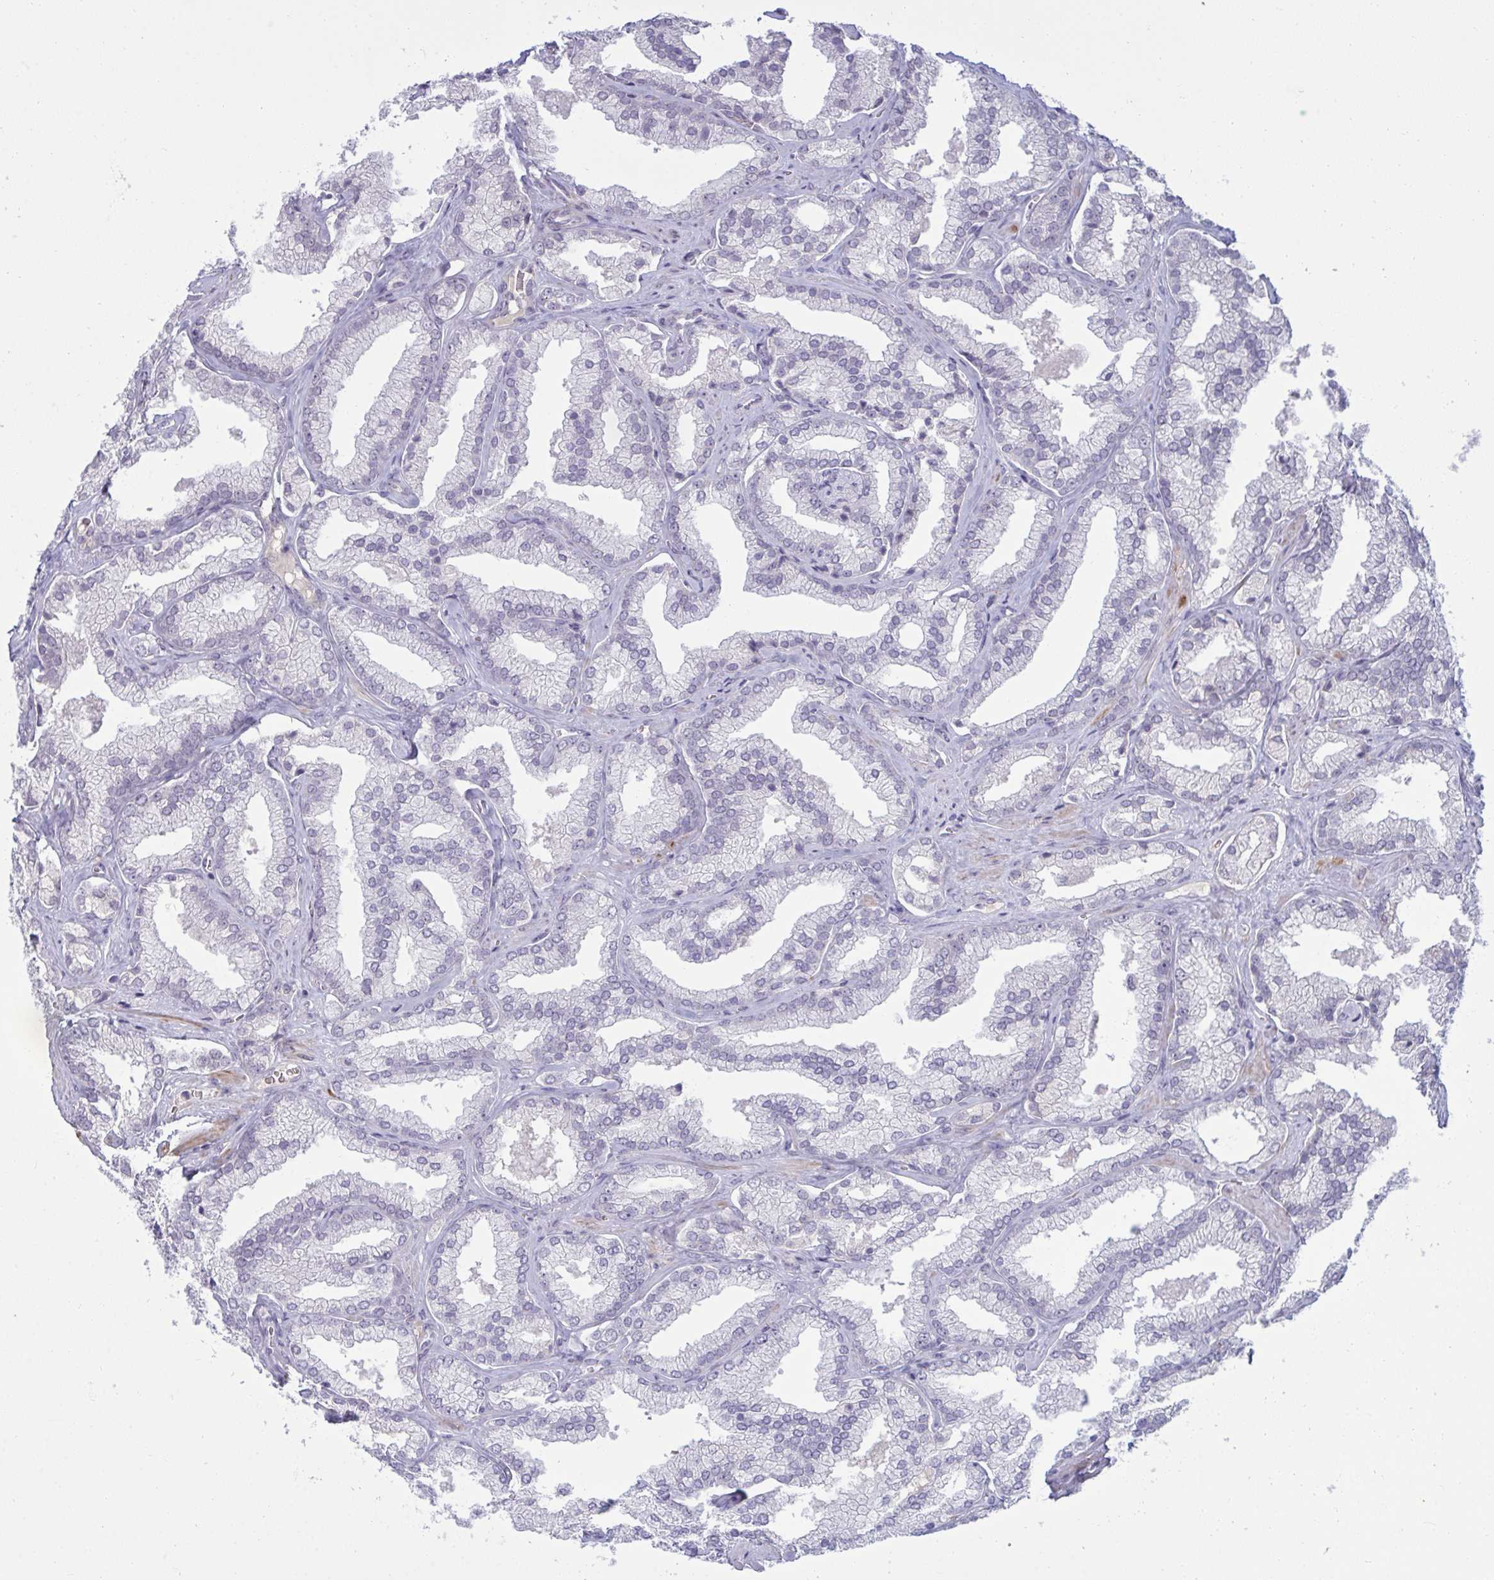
{"staining": {"intensity": "negative", "quantity": "none", "location": "none"}, "tissue": "prostate cancer", "cell_type": "Tumor cells", "image_type": "cancer", "snomed": [{"axis": "morphology", "description": "Adenocarcinoma, High grade"}, {"axis": "topography", "description": "Prostate"}], "caption": "High power microscopy photomicrograph of an immunohistochemistry histopathology image of prostate adenocarcinoma (high-grade), revealing no significant expression in tumor cells.", "gene": "RNASEH1", "patient": {"sex": "male", "age": 68}}